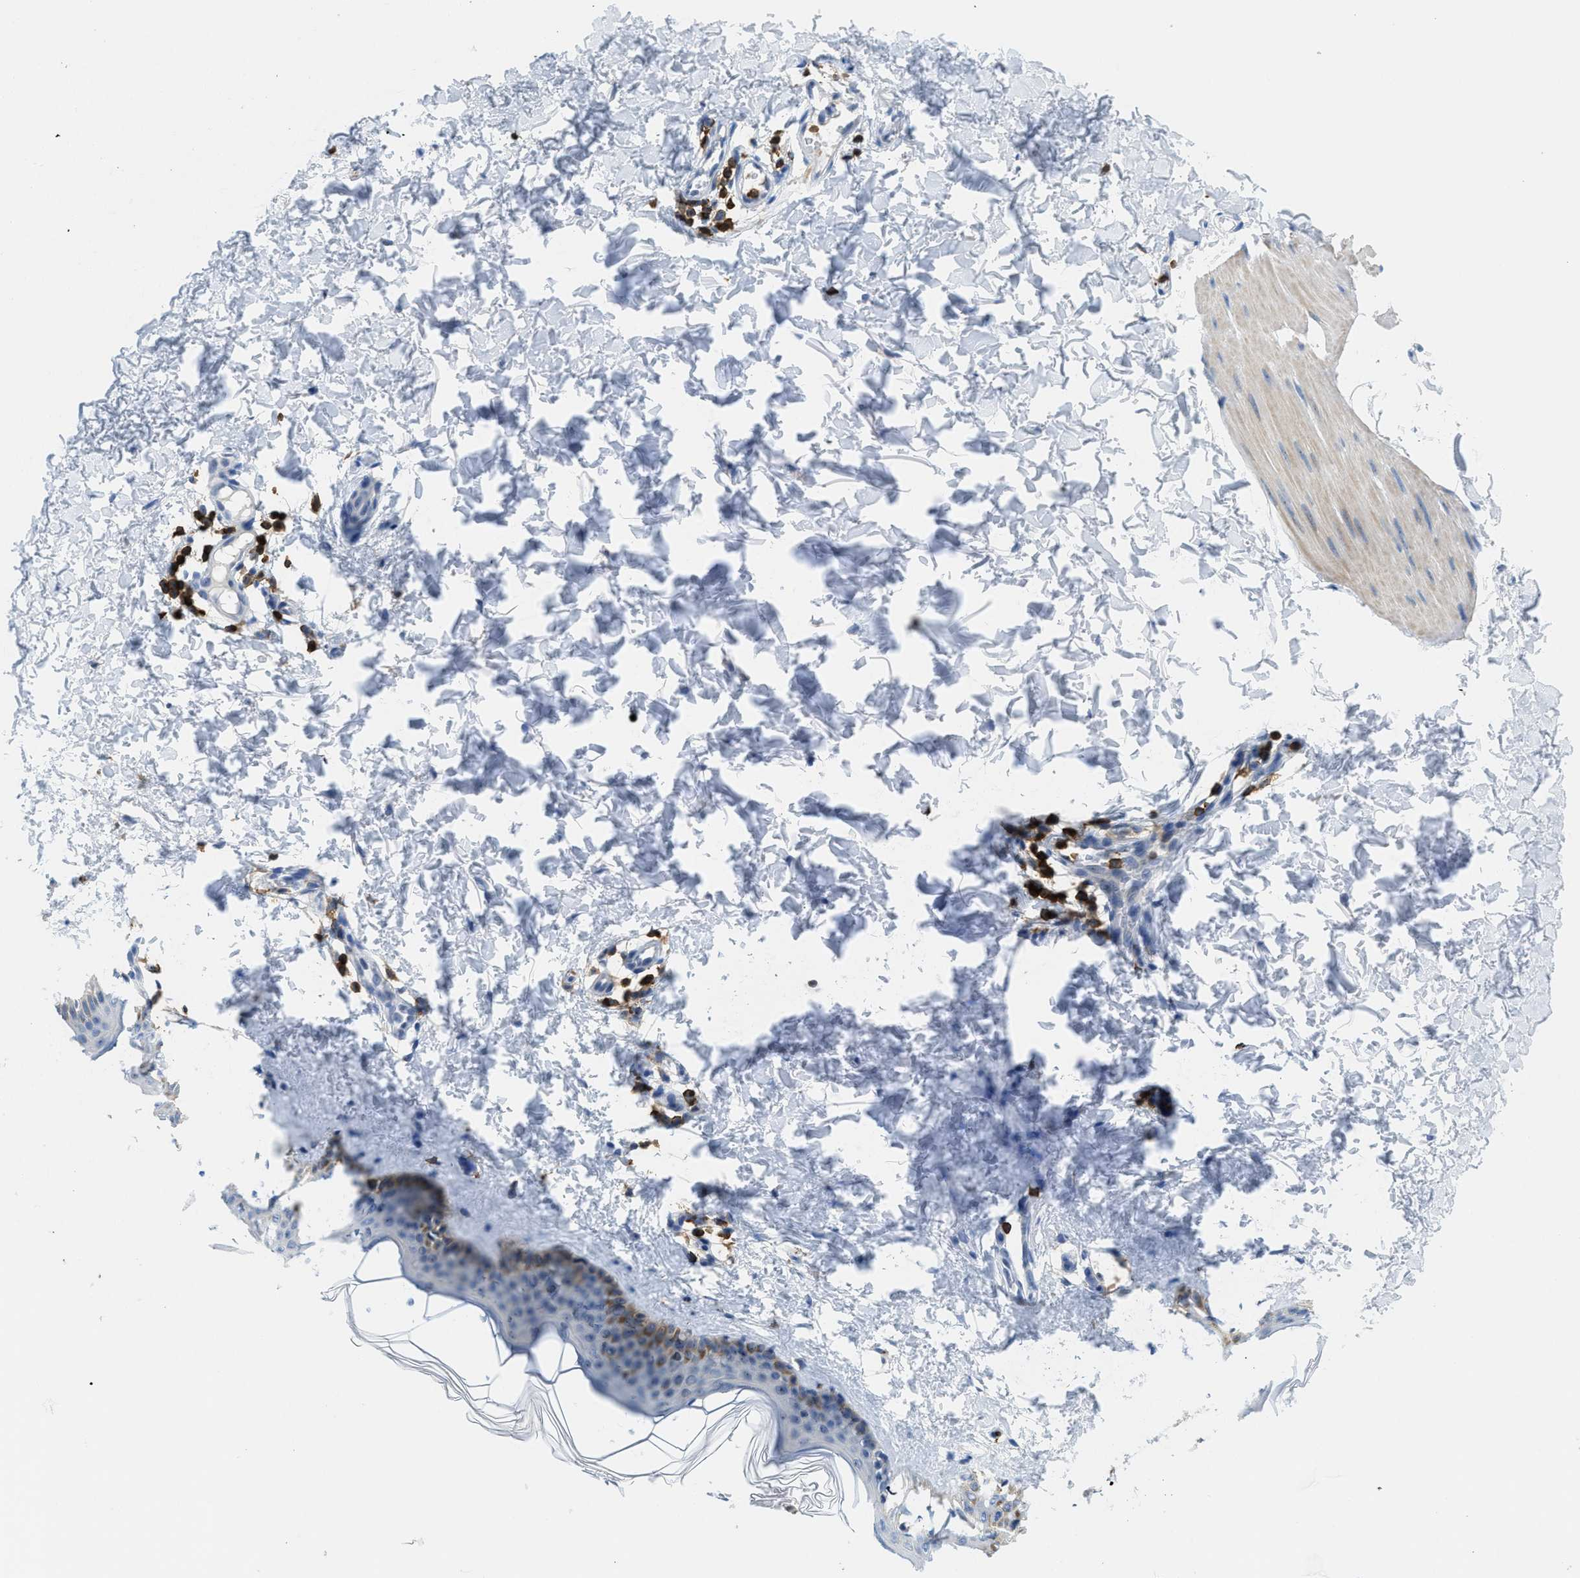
{"staining": {"intensity": "negative", "quantity": "none", "location": "none"}, "tissue": "skin", "cell_type": "Fibroblasts", "image_type": "normal", "snomed": [{"axis": "morphology", "description": "Normal tissue, NOS"}, {"axis": "topography", "description": "Skin"}], "caption": "A photomicrograph of human skin is negative for staining in fibroblasts.", "gene": "FAM151A", "patient": {"sex": "female", "age": 41}}